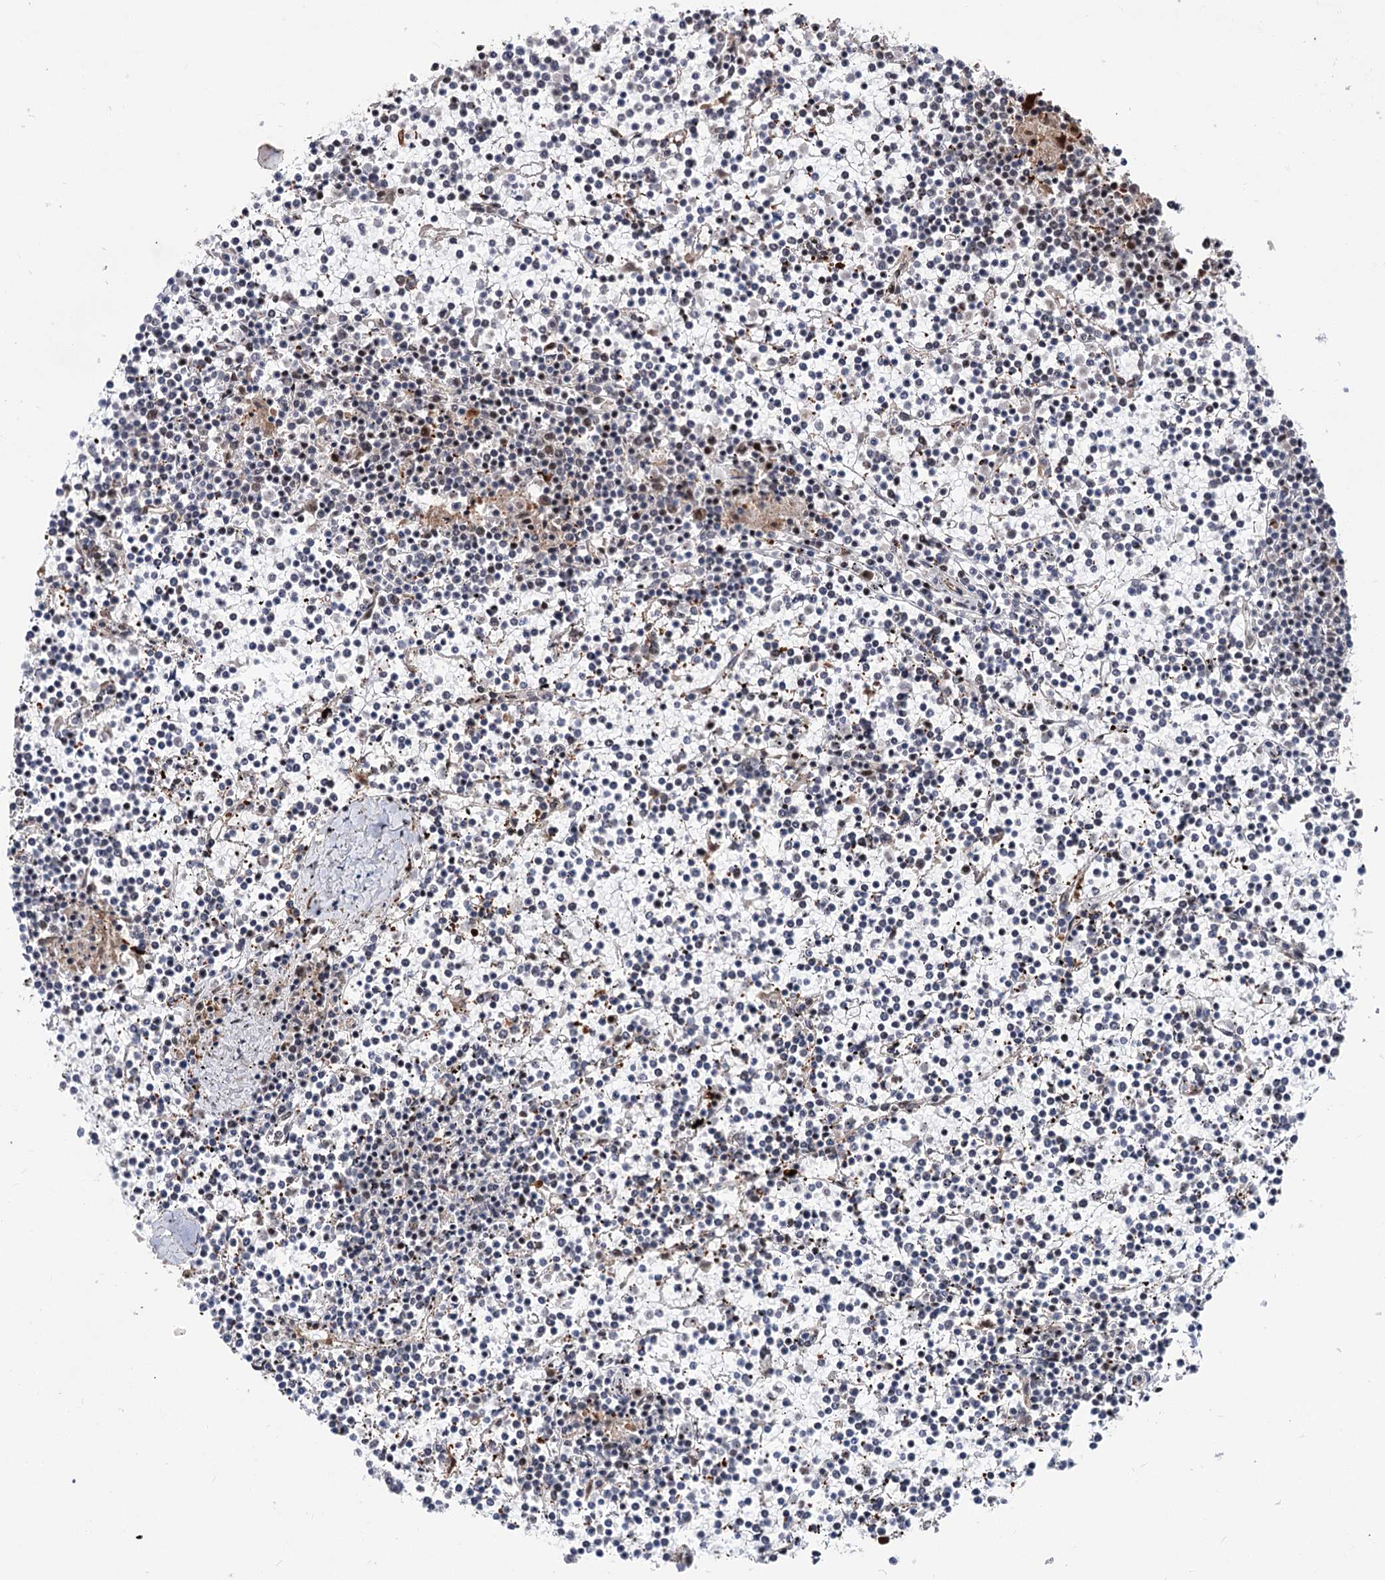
{"staining": {"intensity": "negative", "quantity": "none", "location": "none"}, "tissue": "lymphoma", "cell_type": "Tumor cells", "image_type": "cancer", "snomed": [{"axis": "morphology", "description": "Malignant lymphoma, non-Hodgkin's type, Low grade"}, {"axis": "topography", "description": "Spleen"}], "caption": "Immunohistochemistry (IHC) of lymphoma demonstrates no expression in tumor cells.", "gene": "MAML1", "patient": {"sex": "female", "age": 19}}